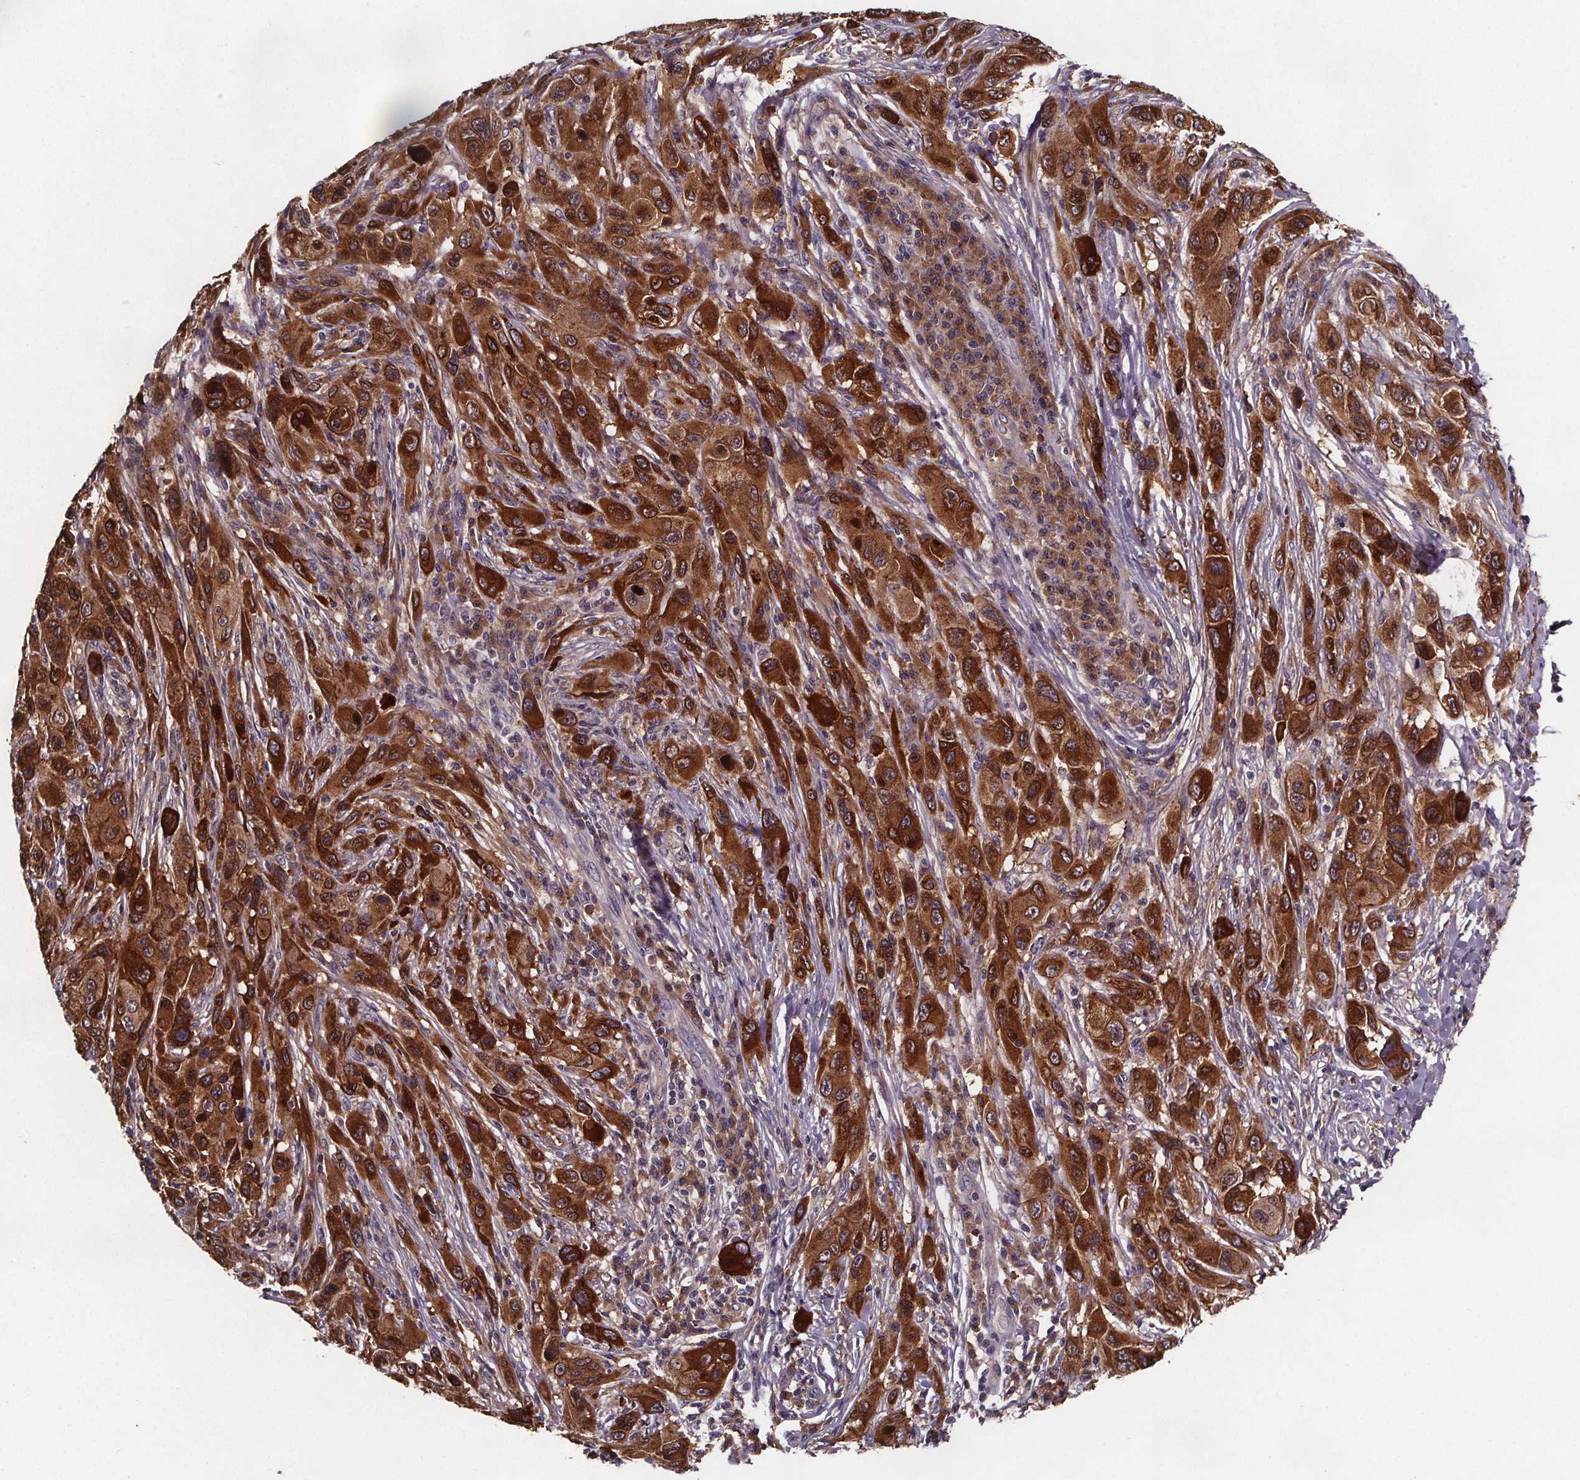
{"staining": {"intensity": "strong", "quantity": ">75%", "location": "cytoplasmic/membranous"}, "tissue": "melanoma", "cell_type": "Tumor cells", "image_type": "cancer", "snomed": [{"axis": "morphology", "description": "Malignant melanoma, NOS"}, {"axis": "topography", "description": "Skin"}], "caption": "Malignant melanoma stained with a protein marker shows strong staining in tumor cells.", "gene": "FASTKD3", "patient": {"sex": "male", "age": 53}}